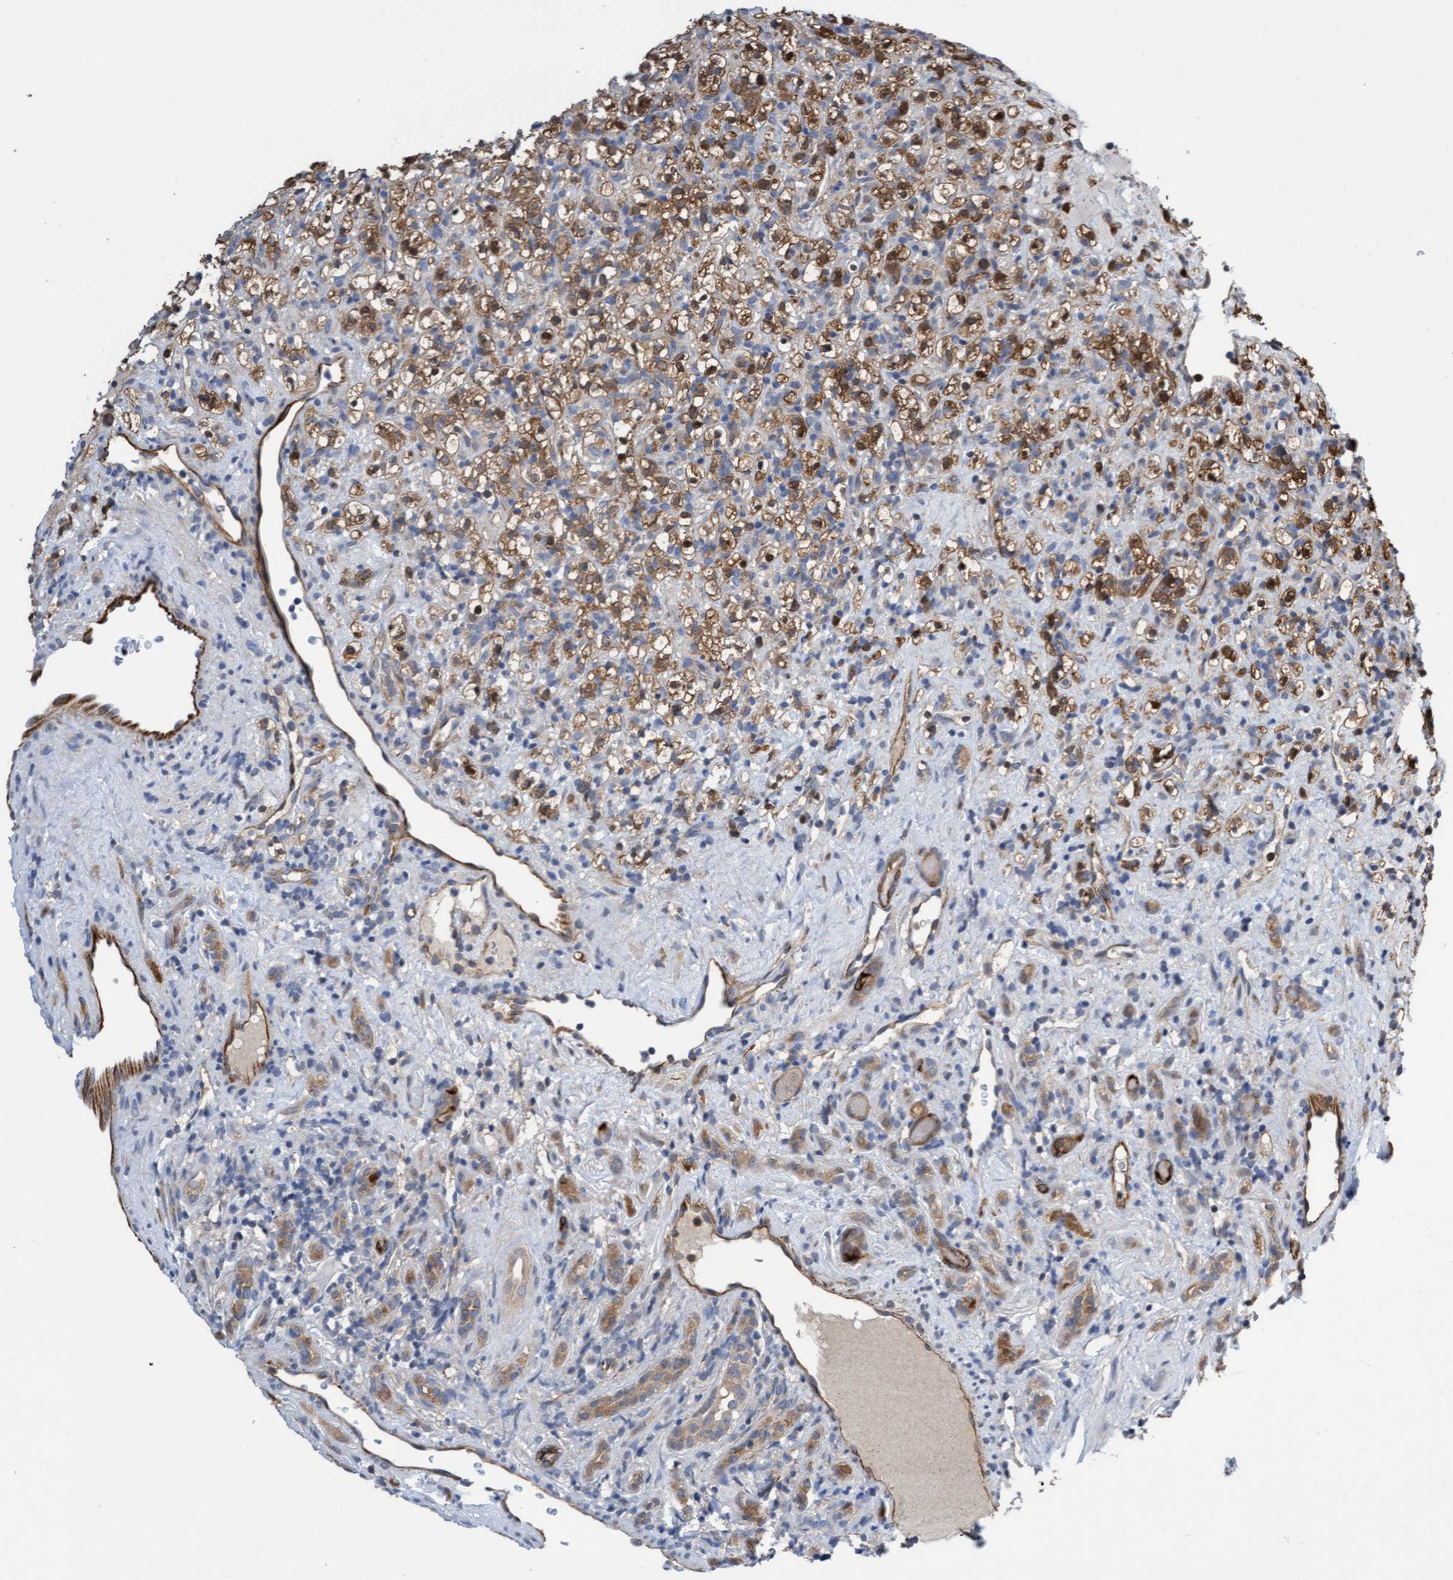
{"staining": {"intensity": "moderate", "quantity": ">75%", "location": "cytoplasmic/membranous"}, "tissue": "renal cancer", "cell_type": "Tumor cells", "image_type": "cancer", "snomed": [{"axis": "morphology", "description": "Normal tissue, NOS"}, {"axis": "morphology", "description": "Adenocarcinoma, NOS"}, {"axis": "topography", "description": "Kidney"}], "caption": "A brown stain labels moderate cytoplasmic/membranous expression of a protein in renal cancer tumor cells.", "gene": "ITFG1", "patient": {"sex": "female", "age": 72}}